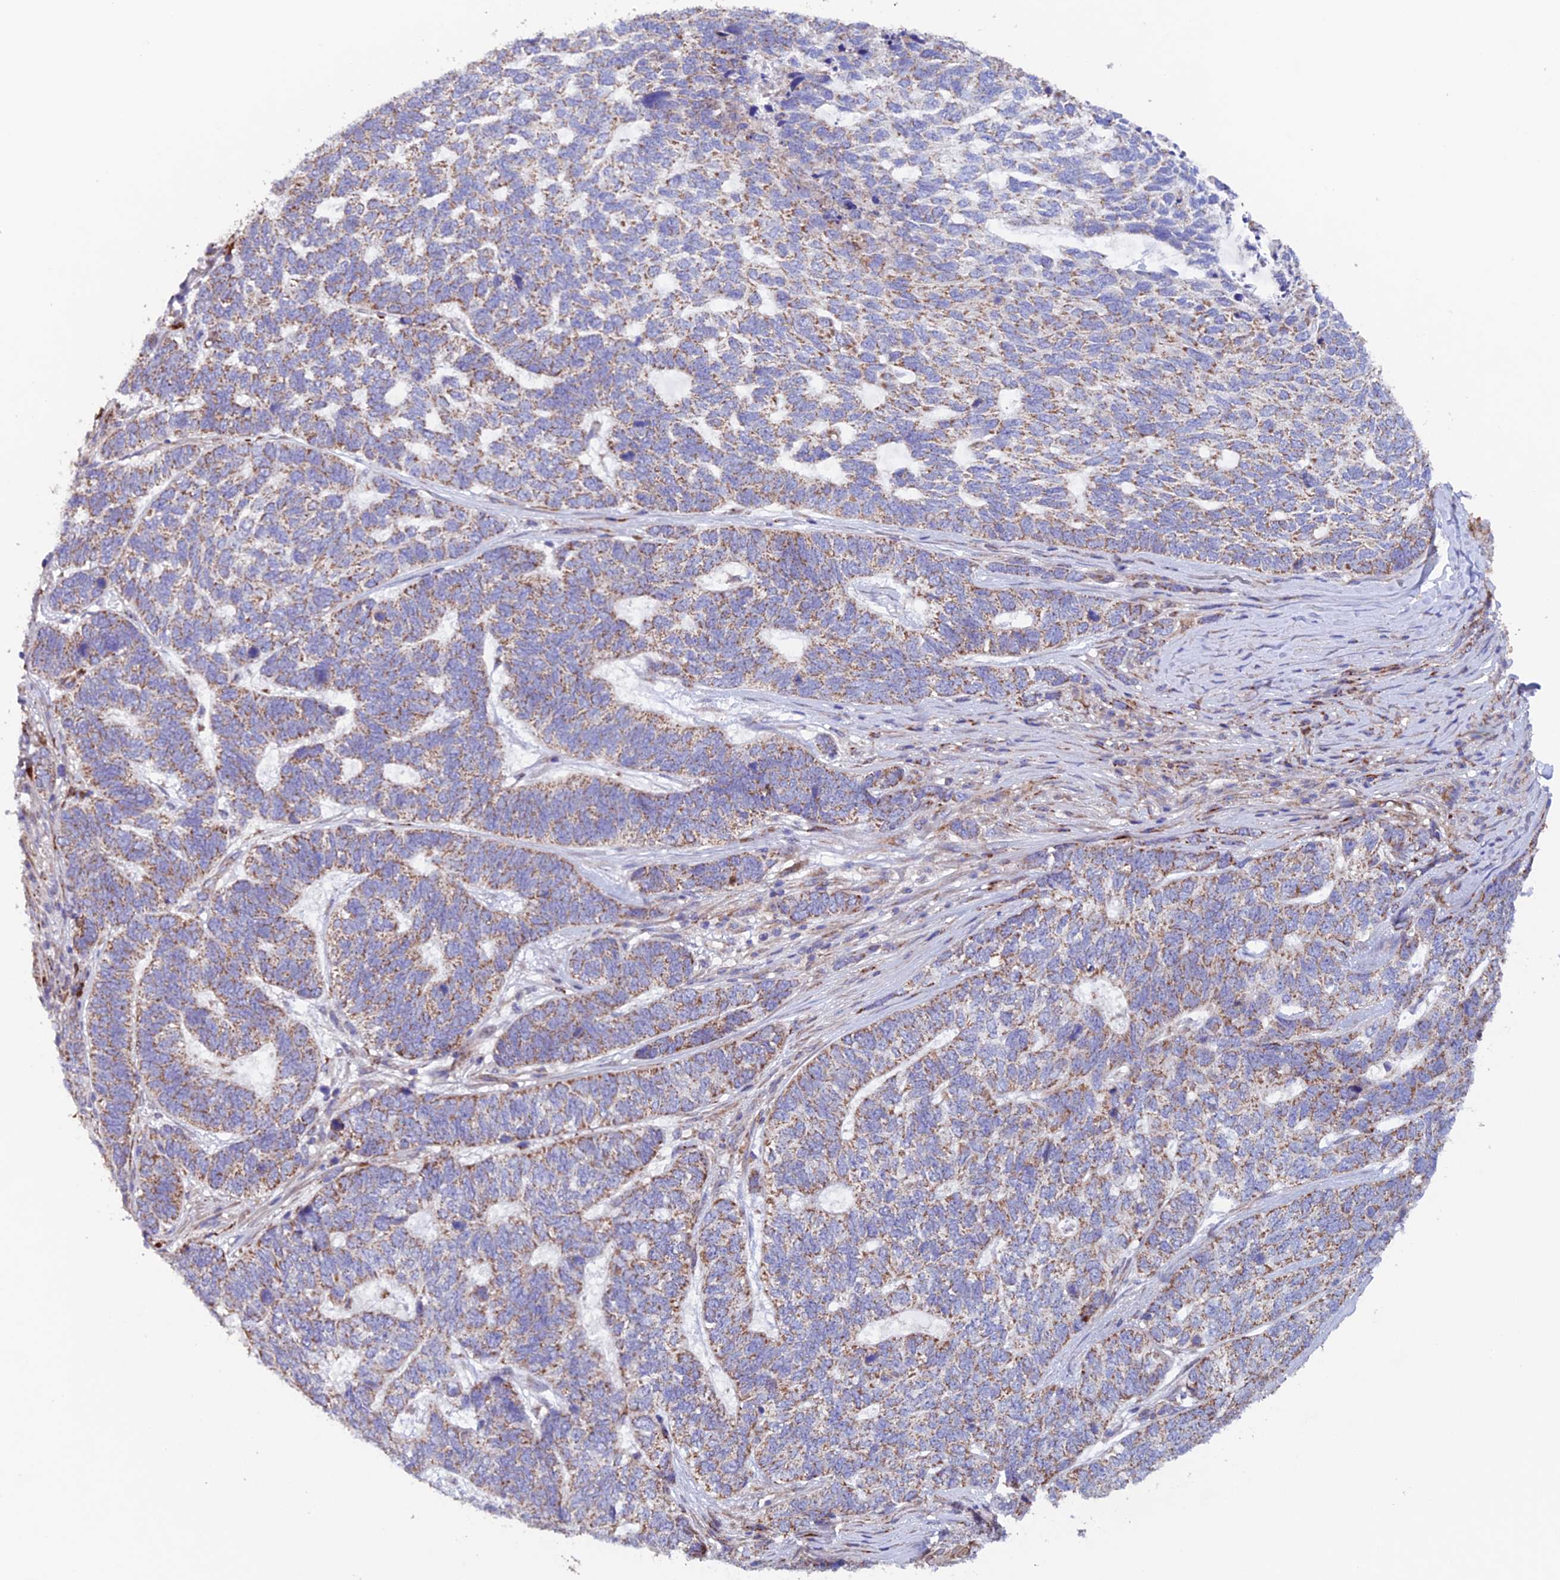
{"staining": {"intensity": "weak", "quantity": ">75%", "location": "cytoplasmic/membranous"}, "tissue": "skin cancer", "cell_type": "Tumor cells", "image_type": "cancer", "snomed": [{"axis": "morphology", "description": "Basal cell carcinoma"}, {"axis": "topography", "description": "Skin"}], "caption": "About >75% of tumor cells in skin cancer (basal cell carcinoma) exhibit weak cytoplasmic/membranous protein positivity as visualized by brown immunohistochemical staining.", "gene": "MRPL1", "patient": {"sex": "female", "age": 65}}